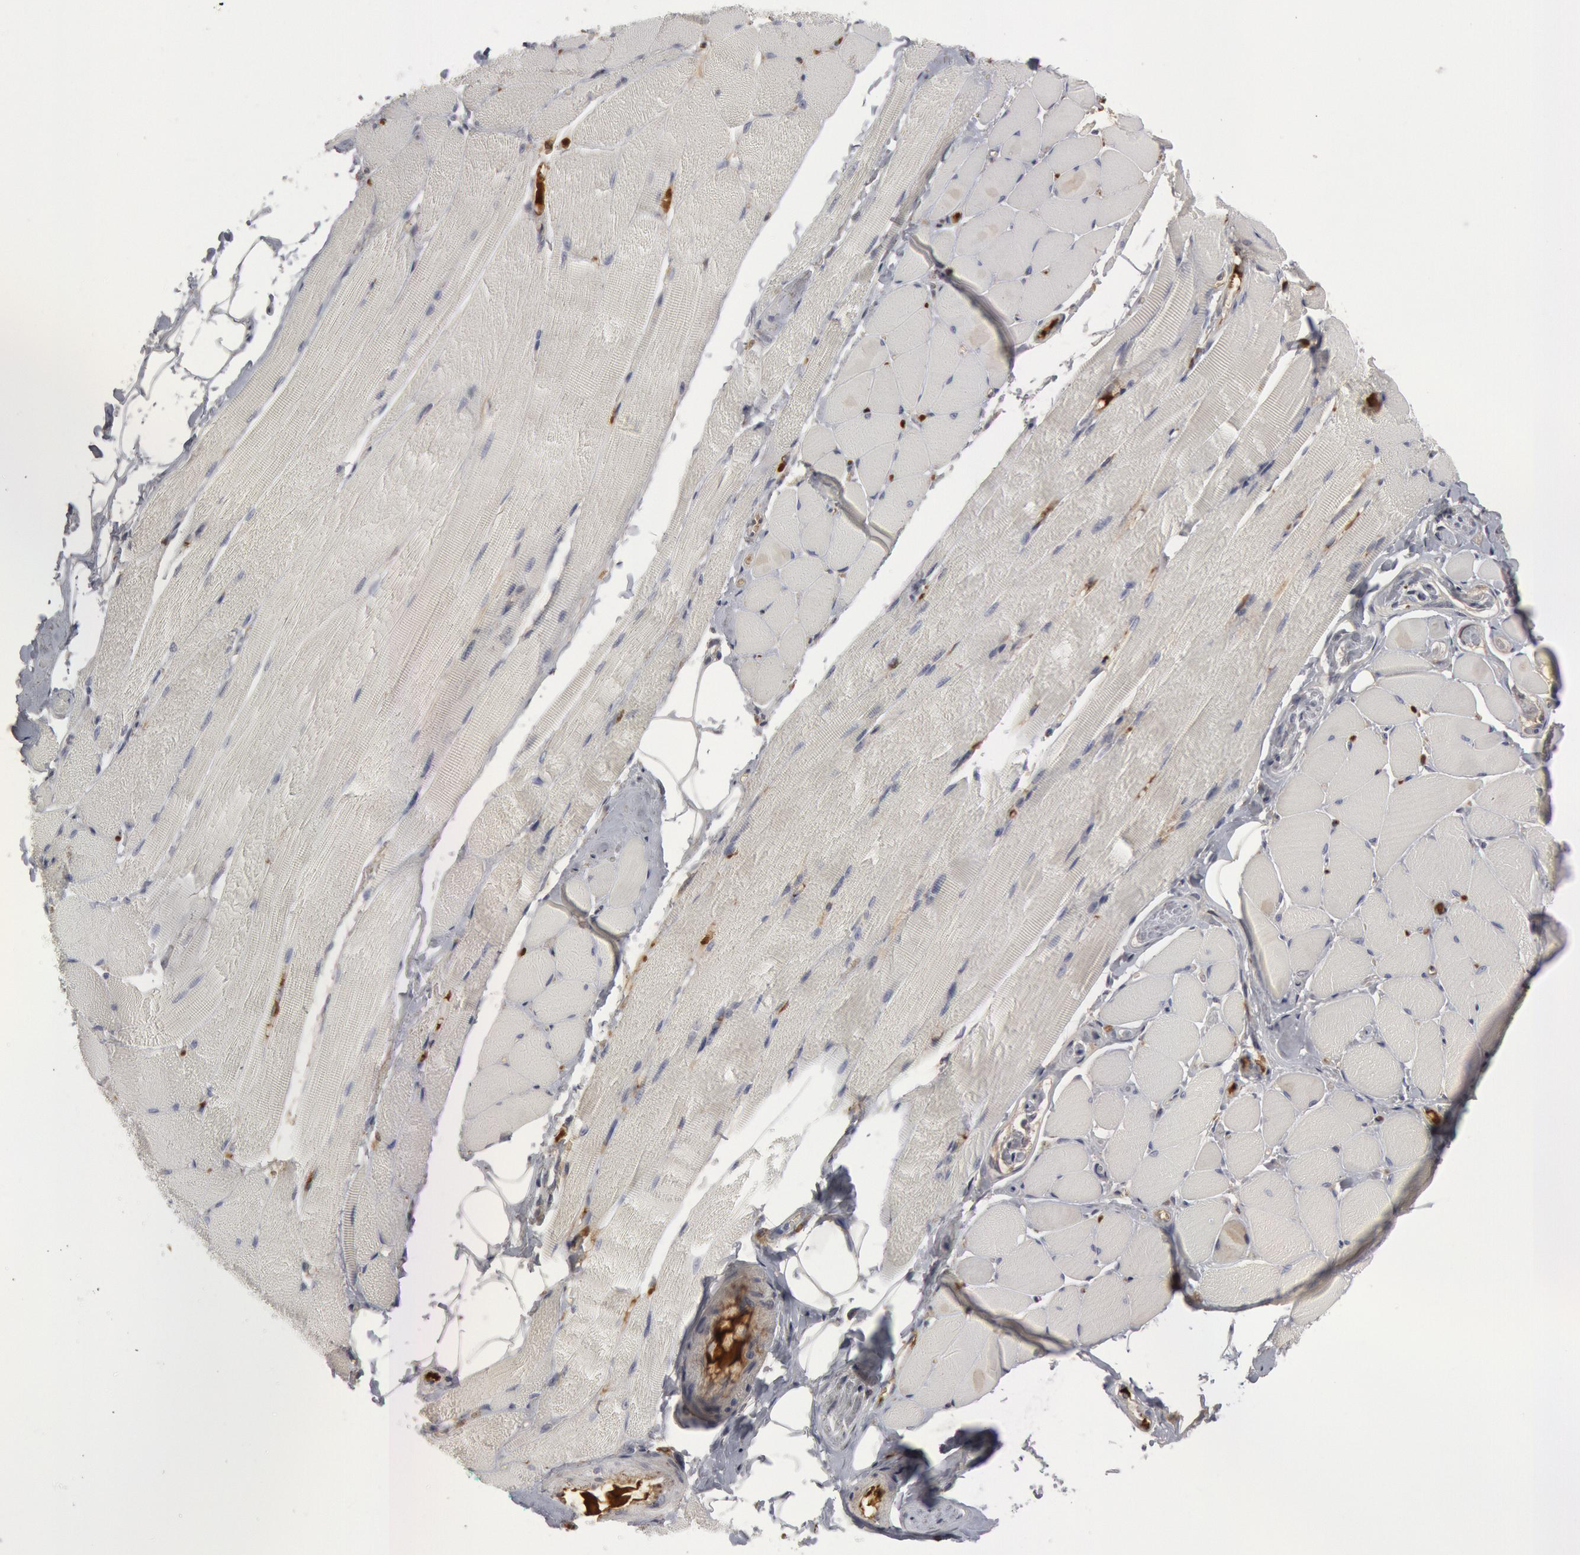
{"staining": {"intensity": "negative", "quantity": "none", "location": "none"}, "tissue": "adipose tissue", "cell_type": "Adipocytes", "image_type": "normal", "snomed": [{"axis": "morphology", "description": "Normal tissue, NOS"}, {"axis": "topography", "description": "Skeletal muscle"}, {"axis": "topography", "description": "Peripheral nerve tissue"}], "caption": "Immunohistochemistry (IHC) of normal adipose tissue shows no staining in adipocytes. The staining was performed using DAB to visualize the protein expression in brown, while the nuclei were stained in blue with hematoxylin (Magnification: 20x).", "gene": "C1QC", "patient": {"sex": "female", "age": 84}}